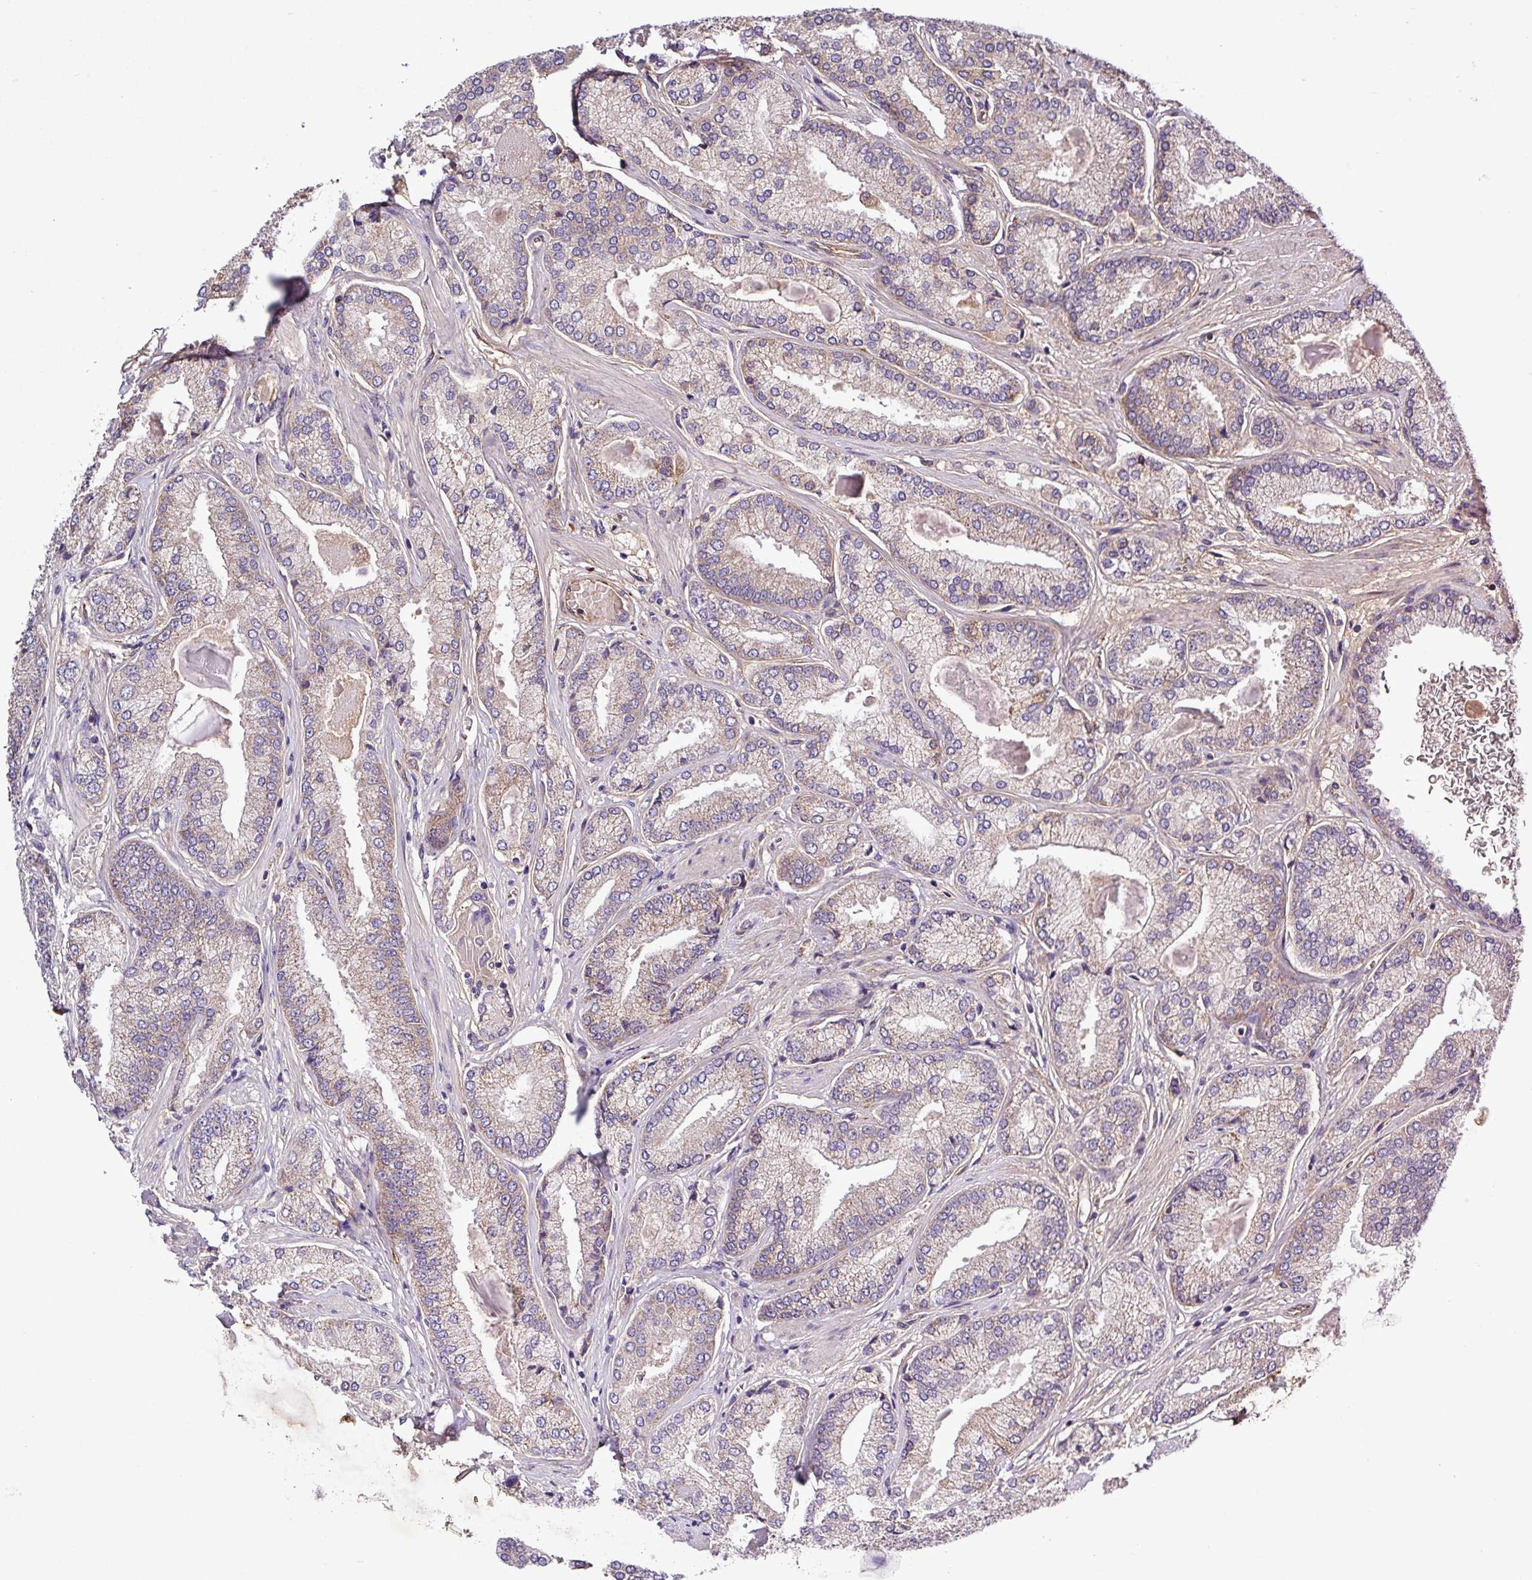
{"staining": {"intensity": "weak", "quantity": ">75%", "location": "cytoplasmic/membranous"}, "tissue": "prostate cancer", "cell_type": "Tumor cells", "image_type": "cancer", "snomed": [{"axis": "morphology", "description": "Adenocarcinoma, High grade"}, {"axis": "topography", "description": "Prostate"}], "caption": "Tumor cells reveal low levels of weak cytoplasmic/membranous staining in about >75% of cells in prostate cancer. (Brightfield microscopy of DAB IHC at high magnification).", "gene": "CWH43", "patient": {"sex": "male", "age": 68}}